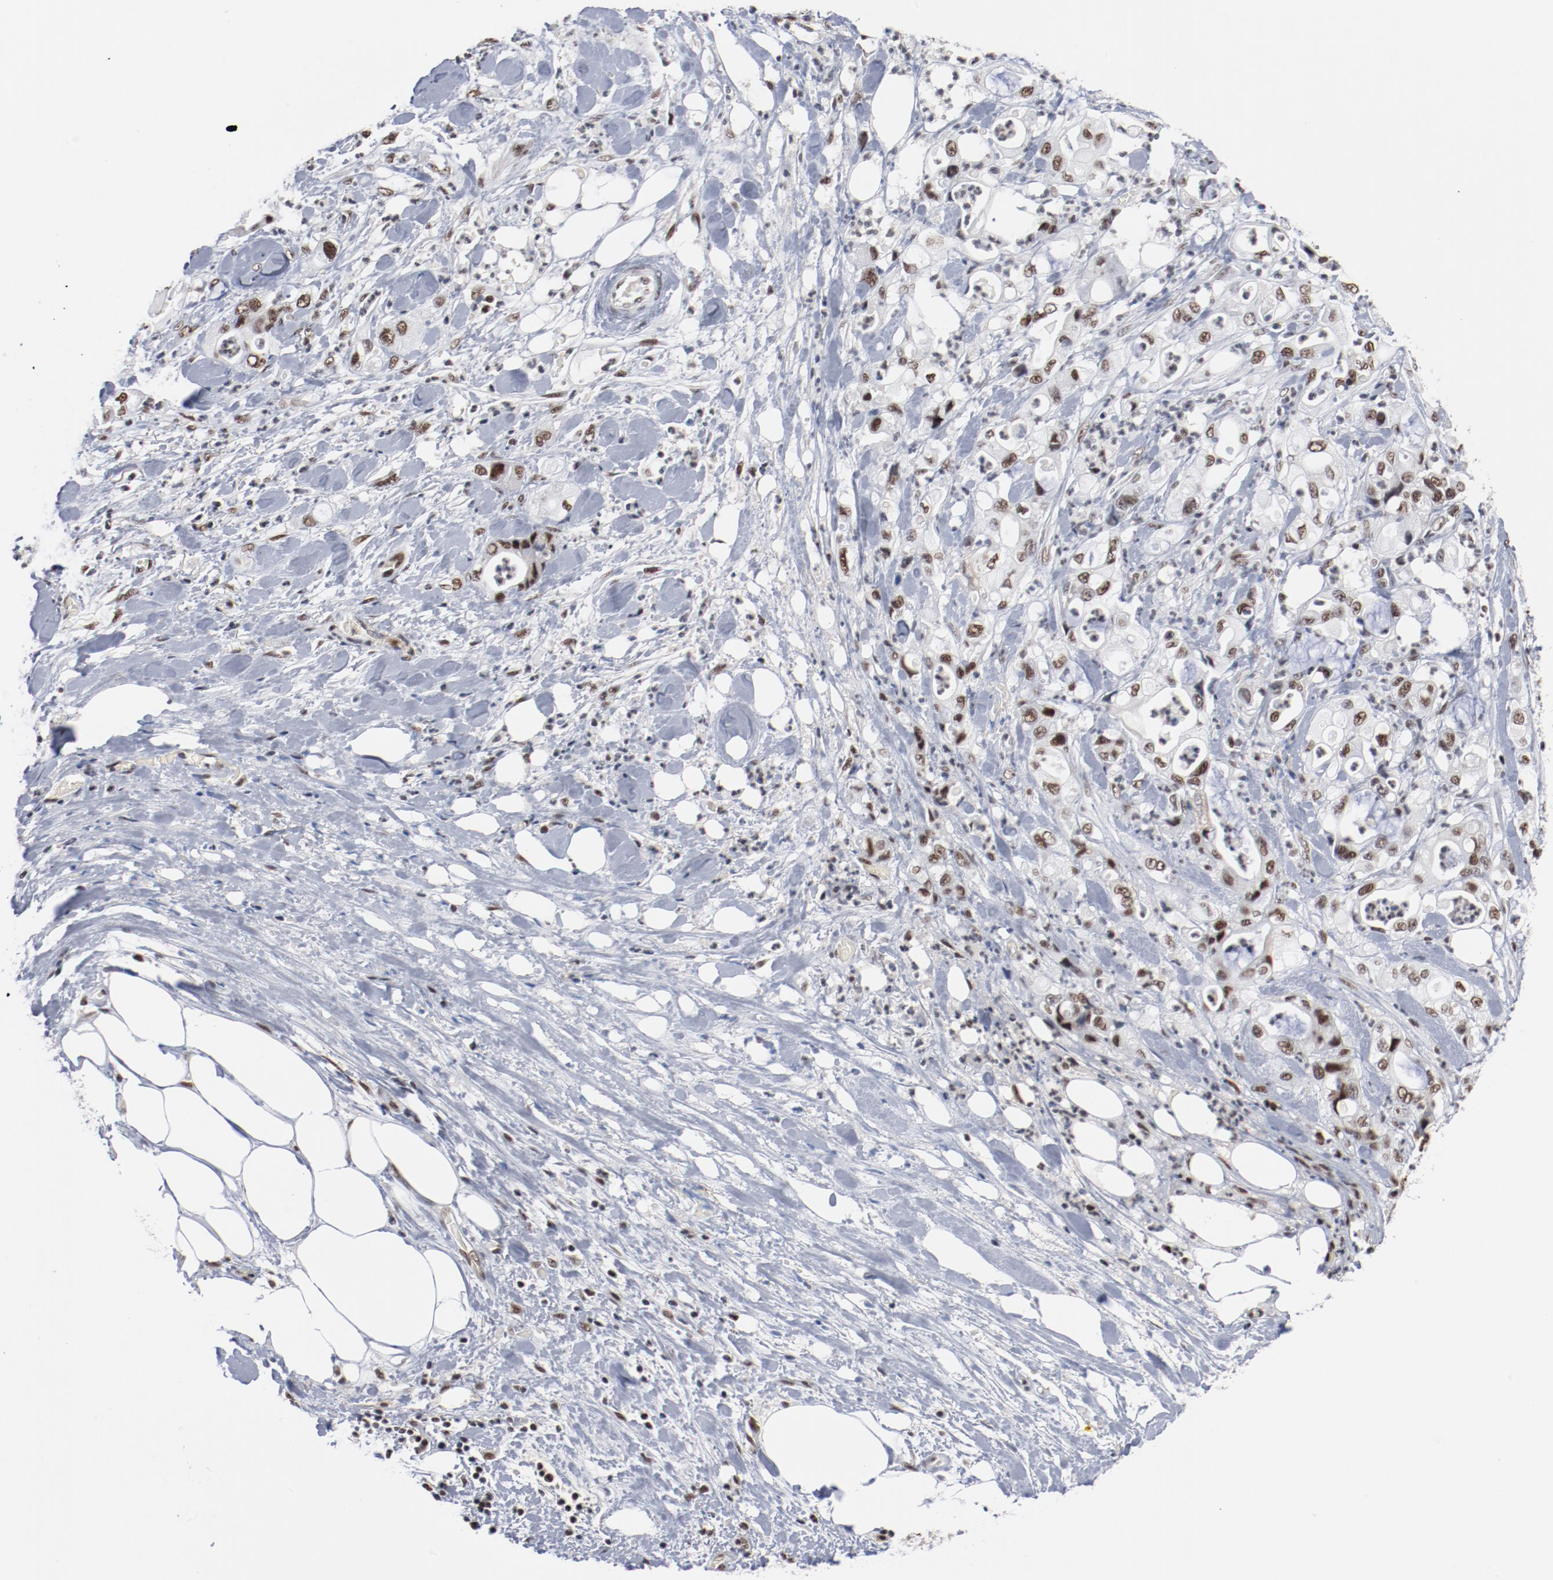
{"staining": {"intensity": "moderate", "quantity": ">75%", "location": "nuclear"}, "tissue": "pancreatic cancer", "cell_type": "Tumor cells", "image_type": "cancer", "snomed": [{"axis": "morphology", "description": "Adenocarcinoma, NOS"}, {"axis": "topography", "description": "Pancreas"}], "caption": "Human pancreatic adenocarcinoma stained for a protein (brown) displays moderate nuclear positive staining in approximately >75% of tumor cells.", "gene": "BUB3", "patient": {"sex": "male", "age": 70}}